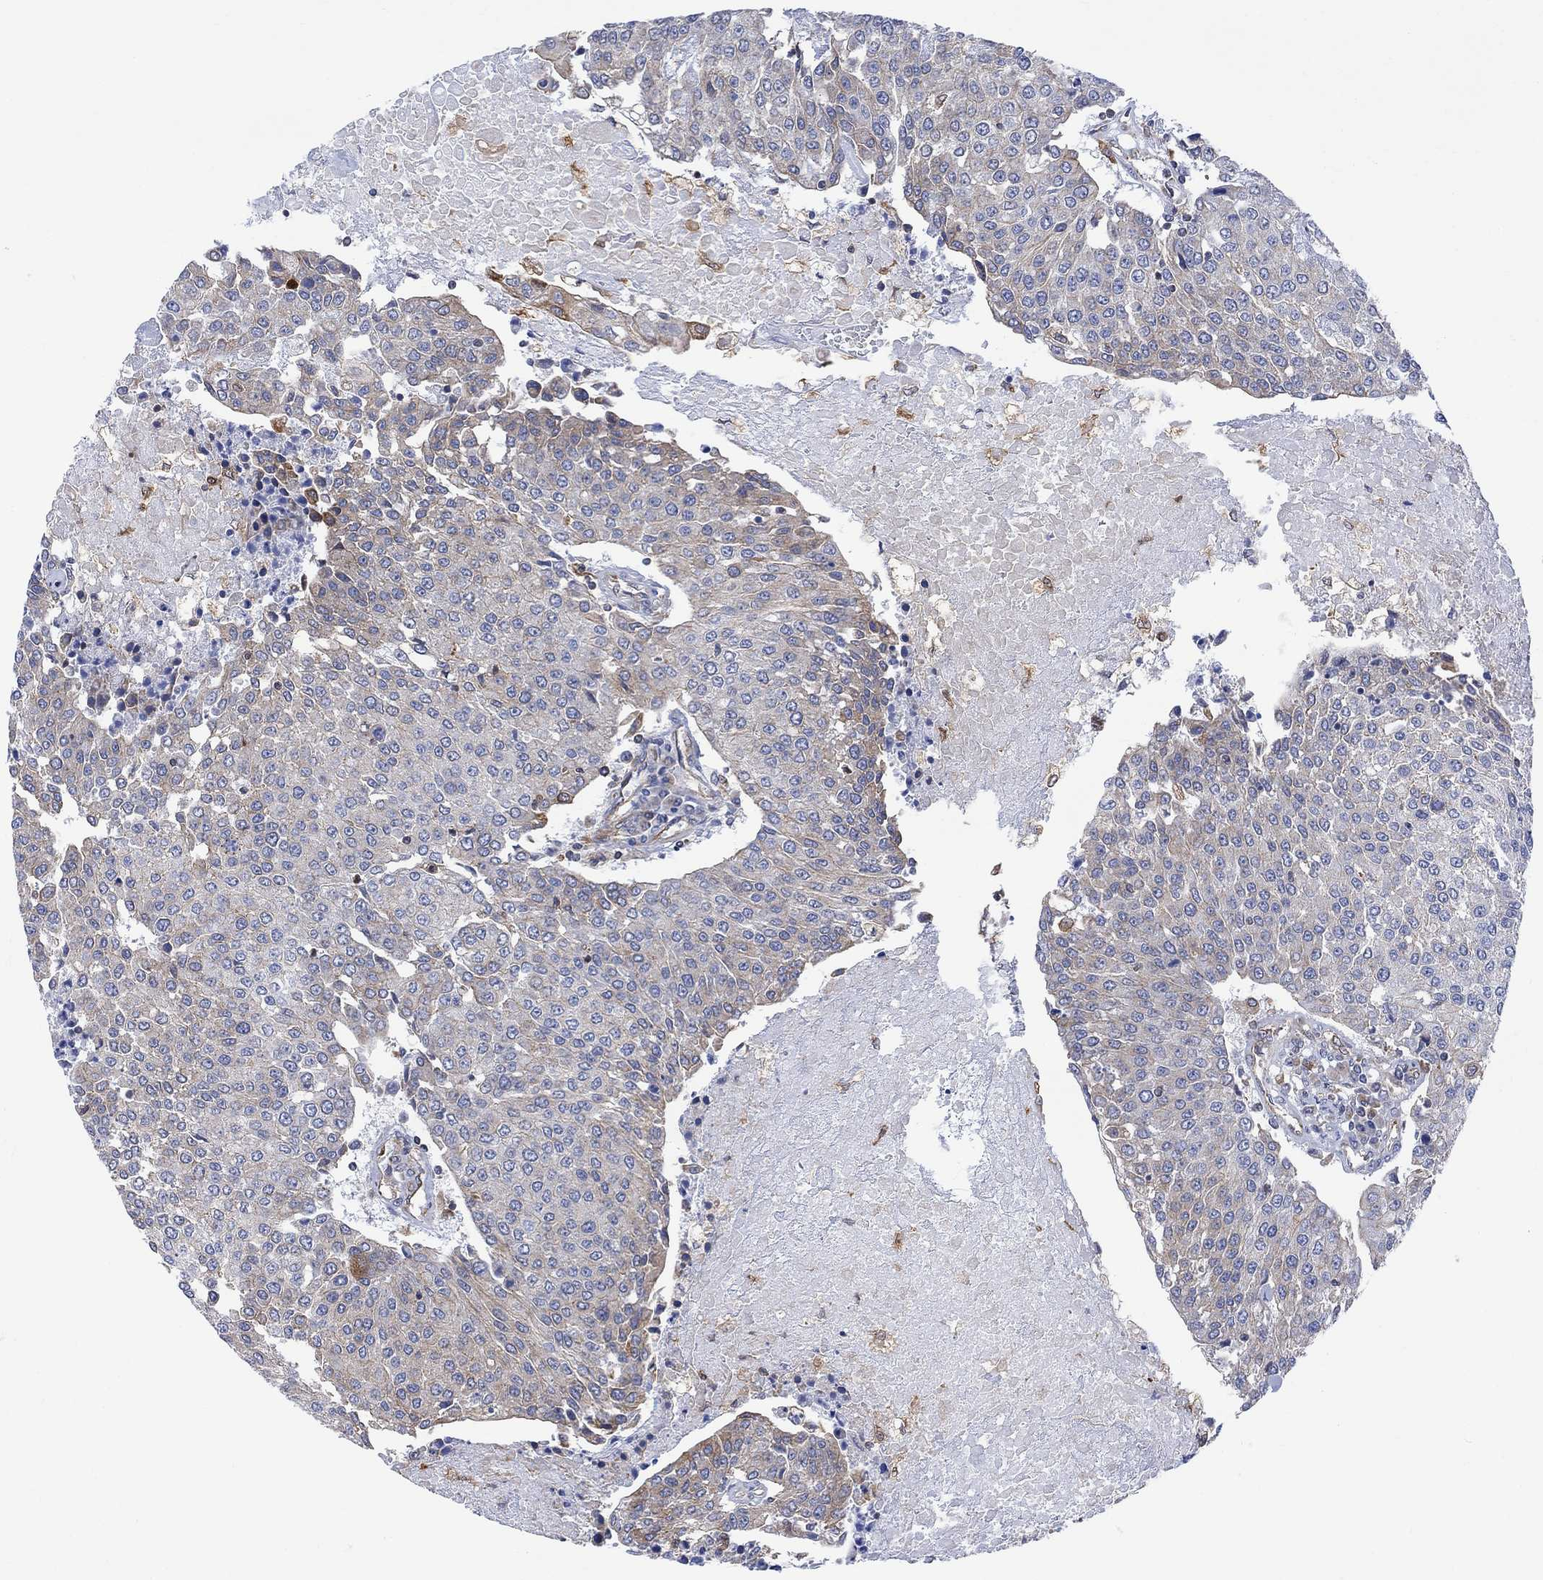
{"staining": {"intensity": "strong", "quantity": "<25%", "location": "cytoplasmic/membranous"}, "tissue": "urothelial cancer", "cell_type": "Tumor cells", "image_type": "cancer", "snomed": [{"axis": "morphology", "description": "Urothelial carcinoma, High grade"}, {"axis": "topography", "description": "Urinary bladder"}], "caption": "IHC image of urothelial cancer stained for a protein (brown), which demonstrates medium levels of strong cytoplasmic/membranous staining in approximately <25% of tumor cells.", "gene": "GBP5", "patient": {"sex": "female", "age": 85}}